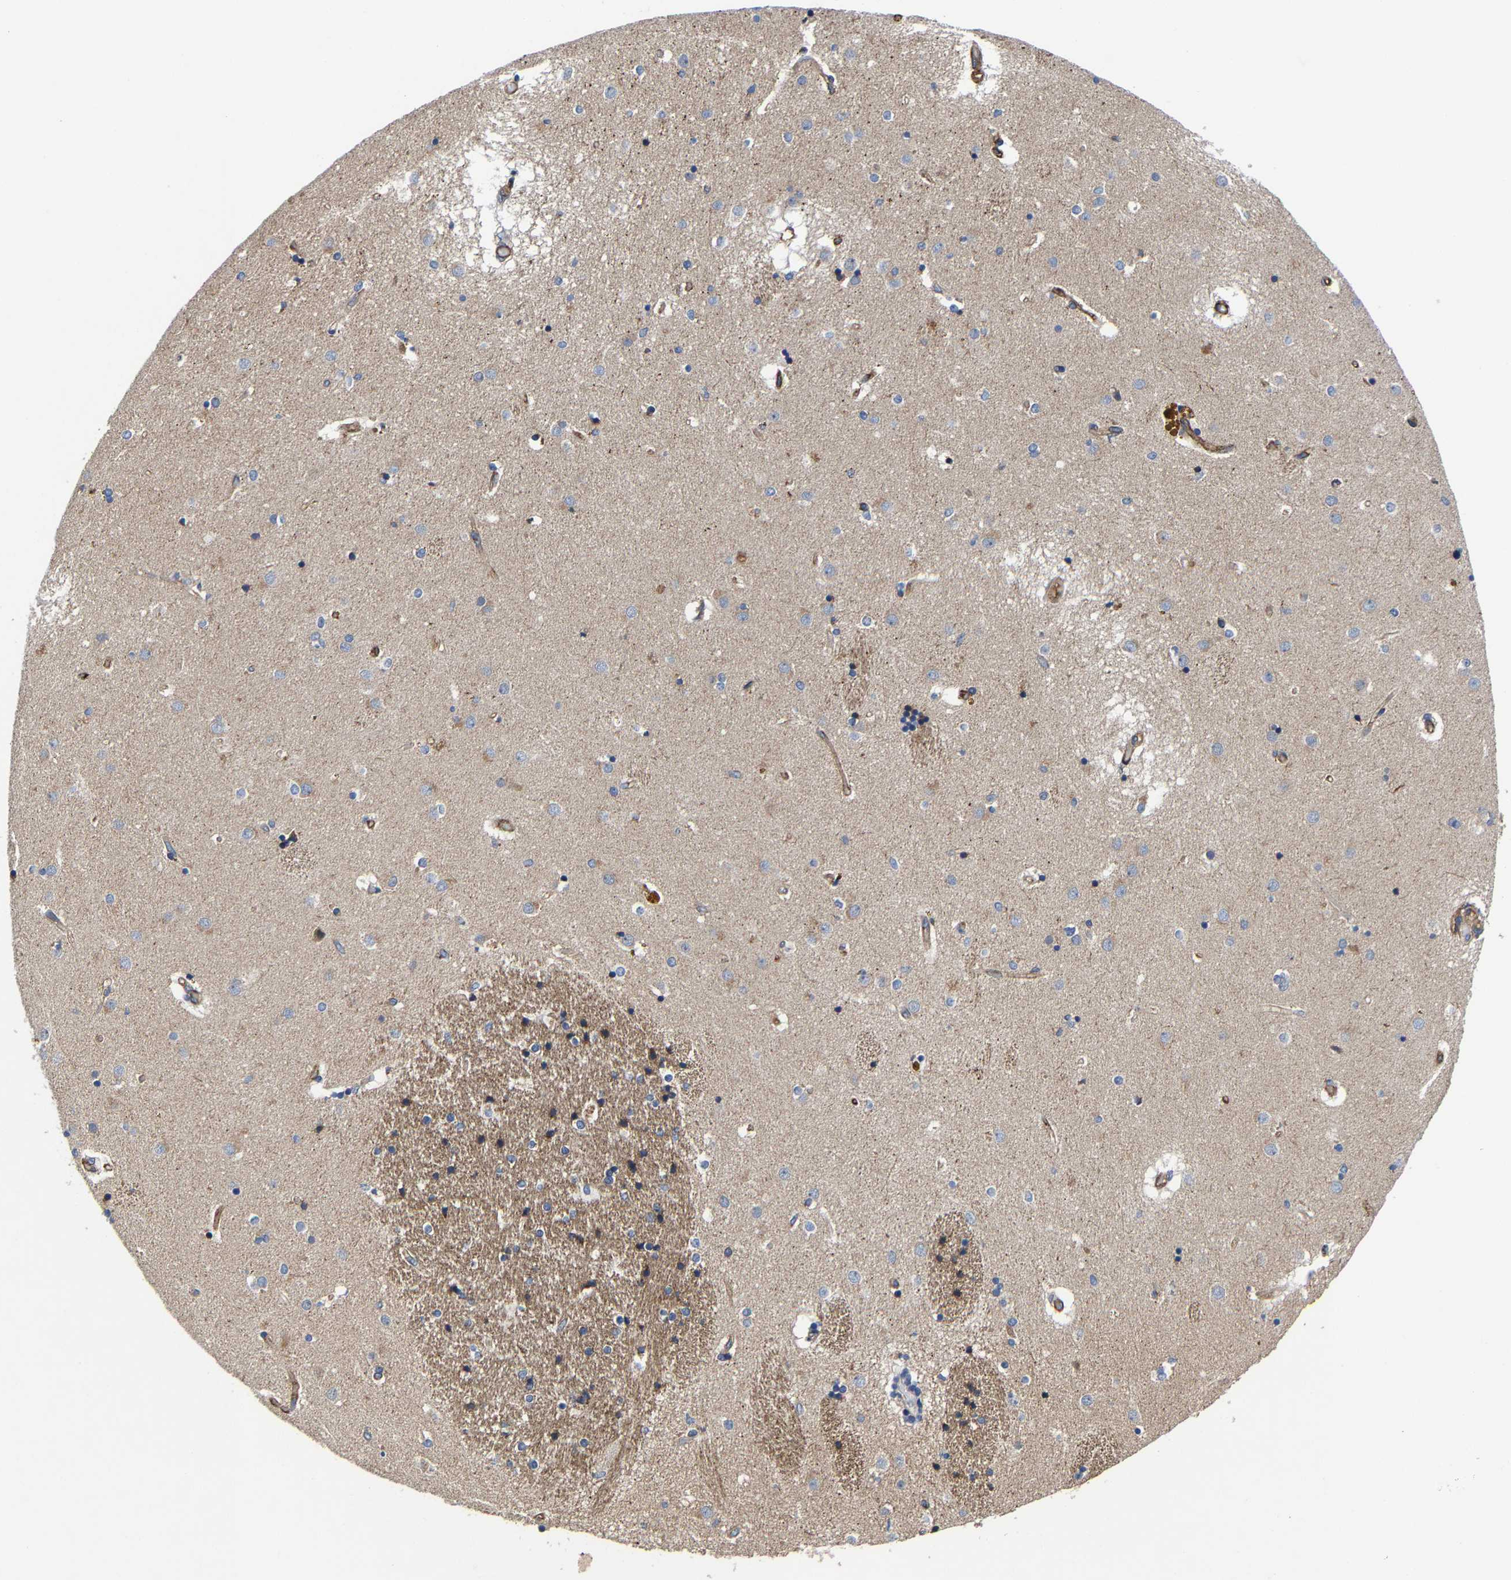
{"staining": {"intensity": "weak", "quantity": "<25%", "location": "cytoplasmic/membranous"}, "tissue": "caudate", "cell_type": "Glial cells", "image_type": "normal", "snomed": [{"axis": "morphology", "description": "Normal tissue, NOS"}, {"axis": "topography", "description": "Lateral ventricle wall"}], "caption": "High magnification brightfield microscopy of unremarkable caudate stained with DAB (3,3'-diaminobenzidine) (brown) and counterstained with hematoxylin (blue): glial cells show no significant expression. (DAB IHC, high magnification).", "gene": "SLC12A2", "patient": {"sex": "male", "age": 70}}